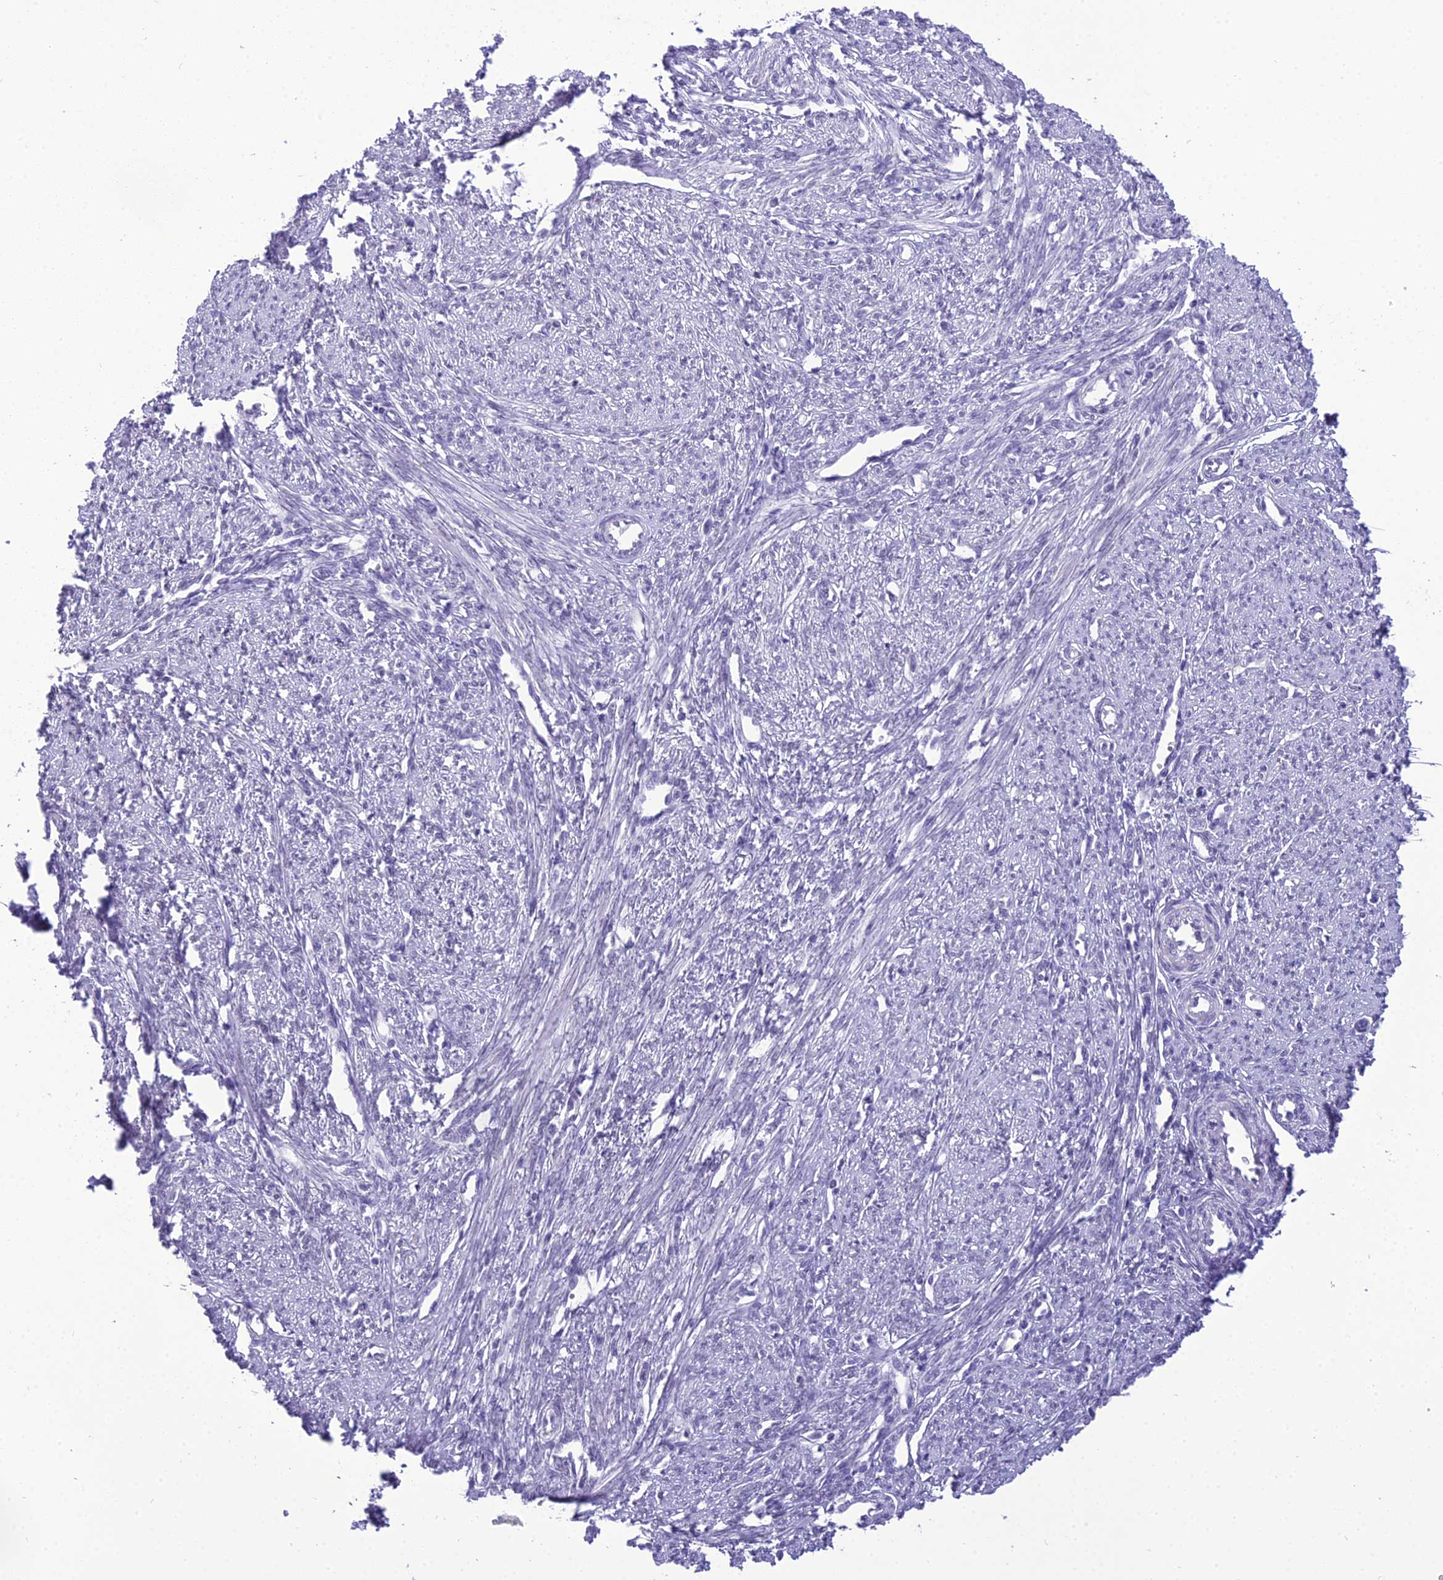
{"staining": {"intensity": "weak", "quantity": "25%-75%", "location": "nuclear"}, "tissue": "smooth muscle", "cell_type": "Smooth muscle cells", "image_type": "normal", "snomed": [{"axis": "morphology", "description": "Normal tissue, NOS"}, {"axis": "topography", "description": "Smooth muscle"}, {"axis": "topography", "description": "Uterus"}], "caption": "An image showing weak nuclear expression in about 25%-75% of smooth muscle cells in unremarkable smooth muscle, as visualized by brown immunohistochemical staining.", "gene": "SH3RF3", "patient": {"sex": "female", "age": 59}}